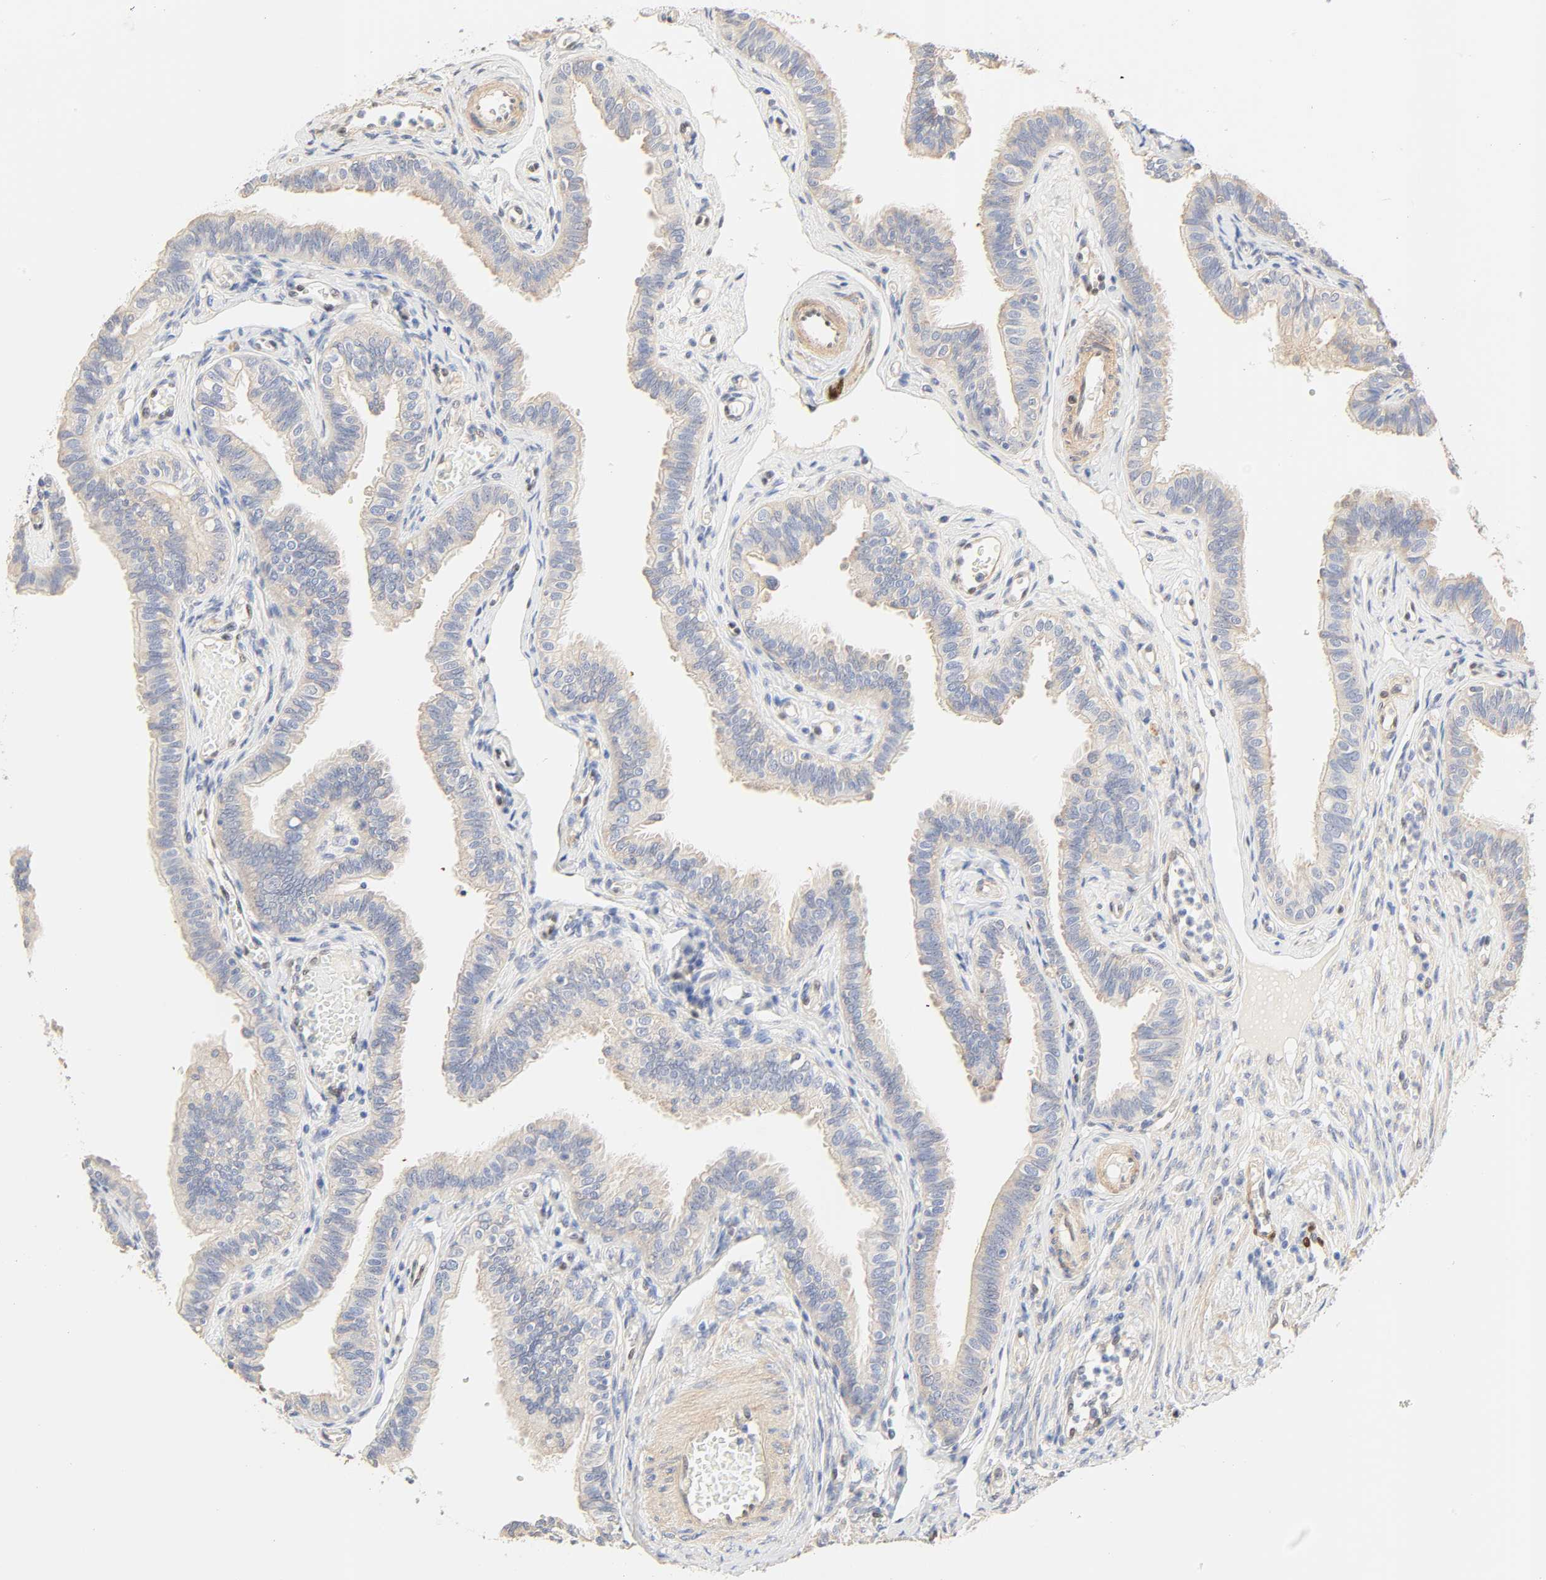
{"staining": {"intensity": "negative", "quantity": "none", "location": "none"}, "tissue": "fallopian tube", "cell_type": "Glandular cells", "image_type": "normal", "snomed": [{"axis": "morphology", "description": "Normal tissue, NOS"}, {"axis": "morphology", "description": "Dermoid, NOS"}, {"axis": "topography", "description": "Fallopian tube"}], "caption": "IHC image of normal fallopian tube: fallopian tube stained with DAB shows no significant protein staining in glandular cells.", "gene": "BORCS8", "patient": {"sex": "female", "age": 33}}